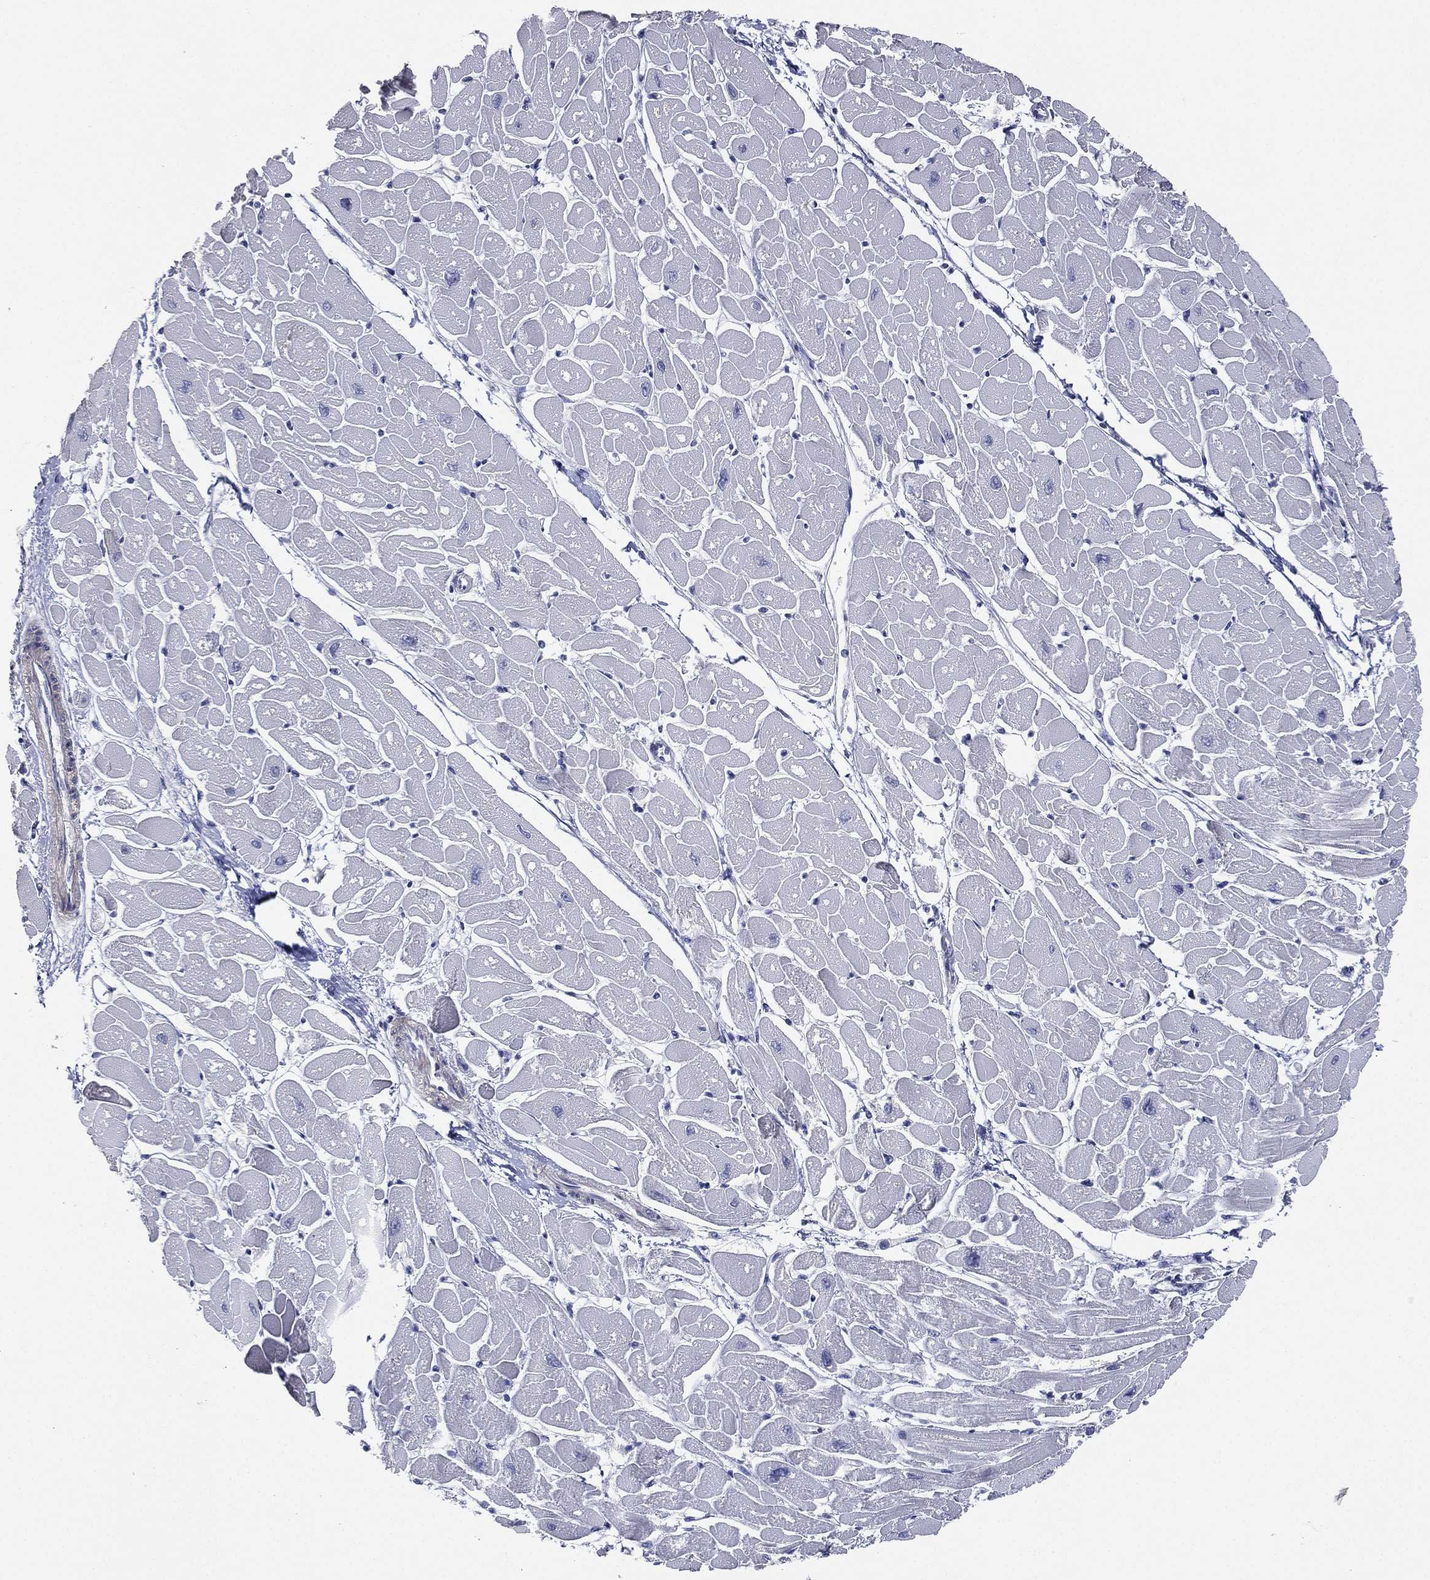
{"staining": {"intensity": "negative", "quantity": "none", "location": "none"}, "tissue": "heart muscle", "cell_type": "Cardiomyocytes", "image_type": "normal", "snomed": [{"axis": "morphology", "description": "Normal tissue, NOS"}, {"axis": "topography", "description": "Heart"}], "caption": "Immunohistochemical staining of benign human heart muscle exhibits no significant staining in cardiomyocytes.", "gene": "ATP8A2", "patient": {"sex": "male", "age": 57}}